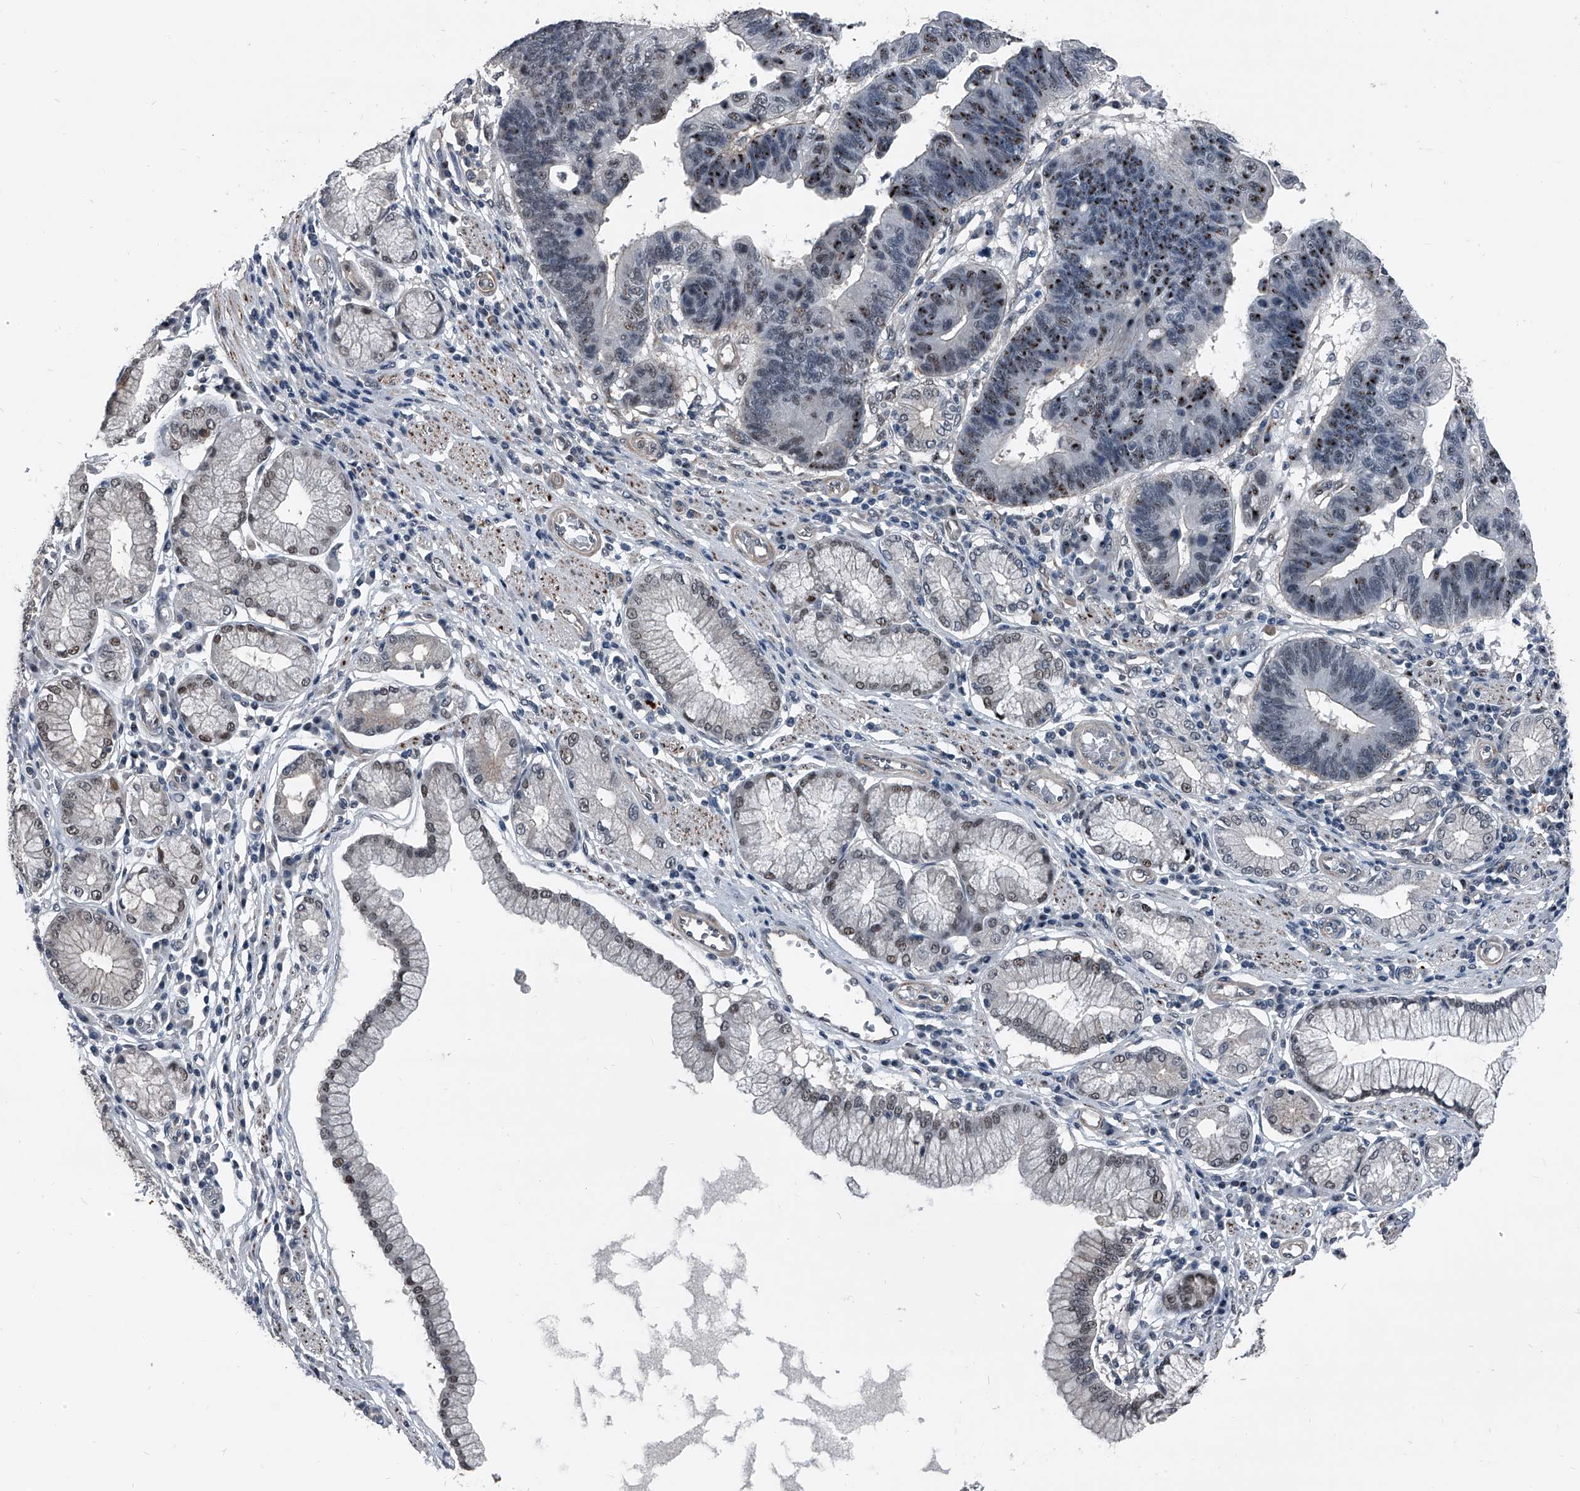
{"staining": {"intensity": "moderate", "quantity": ">75%", "location": "nuclear"}, "tissue": "stomach cancer", "cell_type": "Tumor cells", "image_type": "cancer", "snomed": [{"axis": "morphology", "description": "Adenocarcinoma, NOS"}, {"axis": "topography", "description": "Stomach"}], "caption": "A histopathology image of stomach cancer stained for a protein exhibits moderate nuclear brown staining in tumor cells.", "gene": "MEN1", "patient": {"sex": "male", "age": 59}}